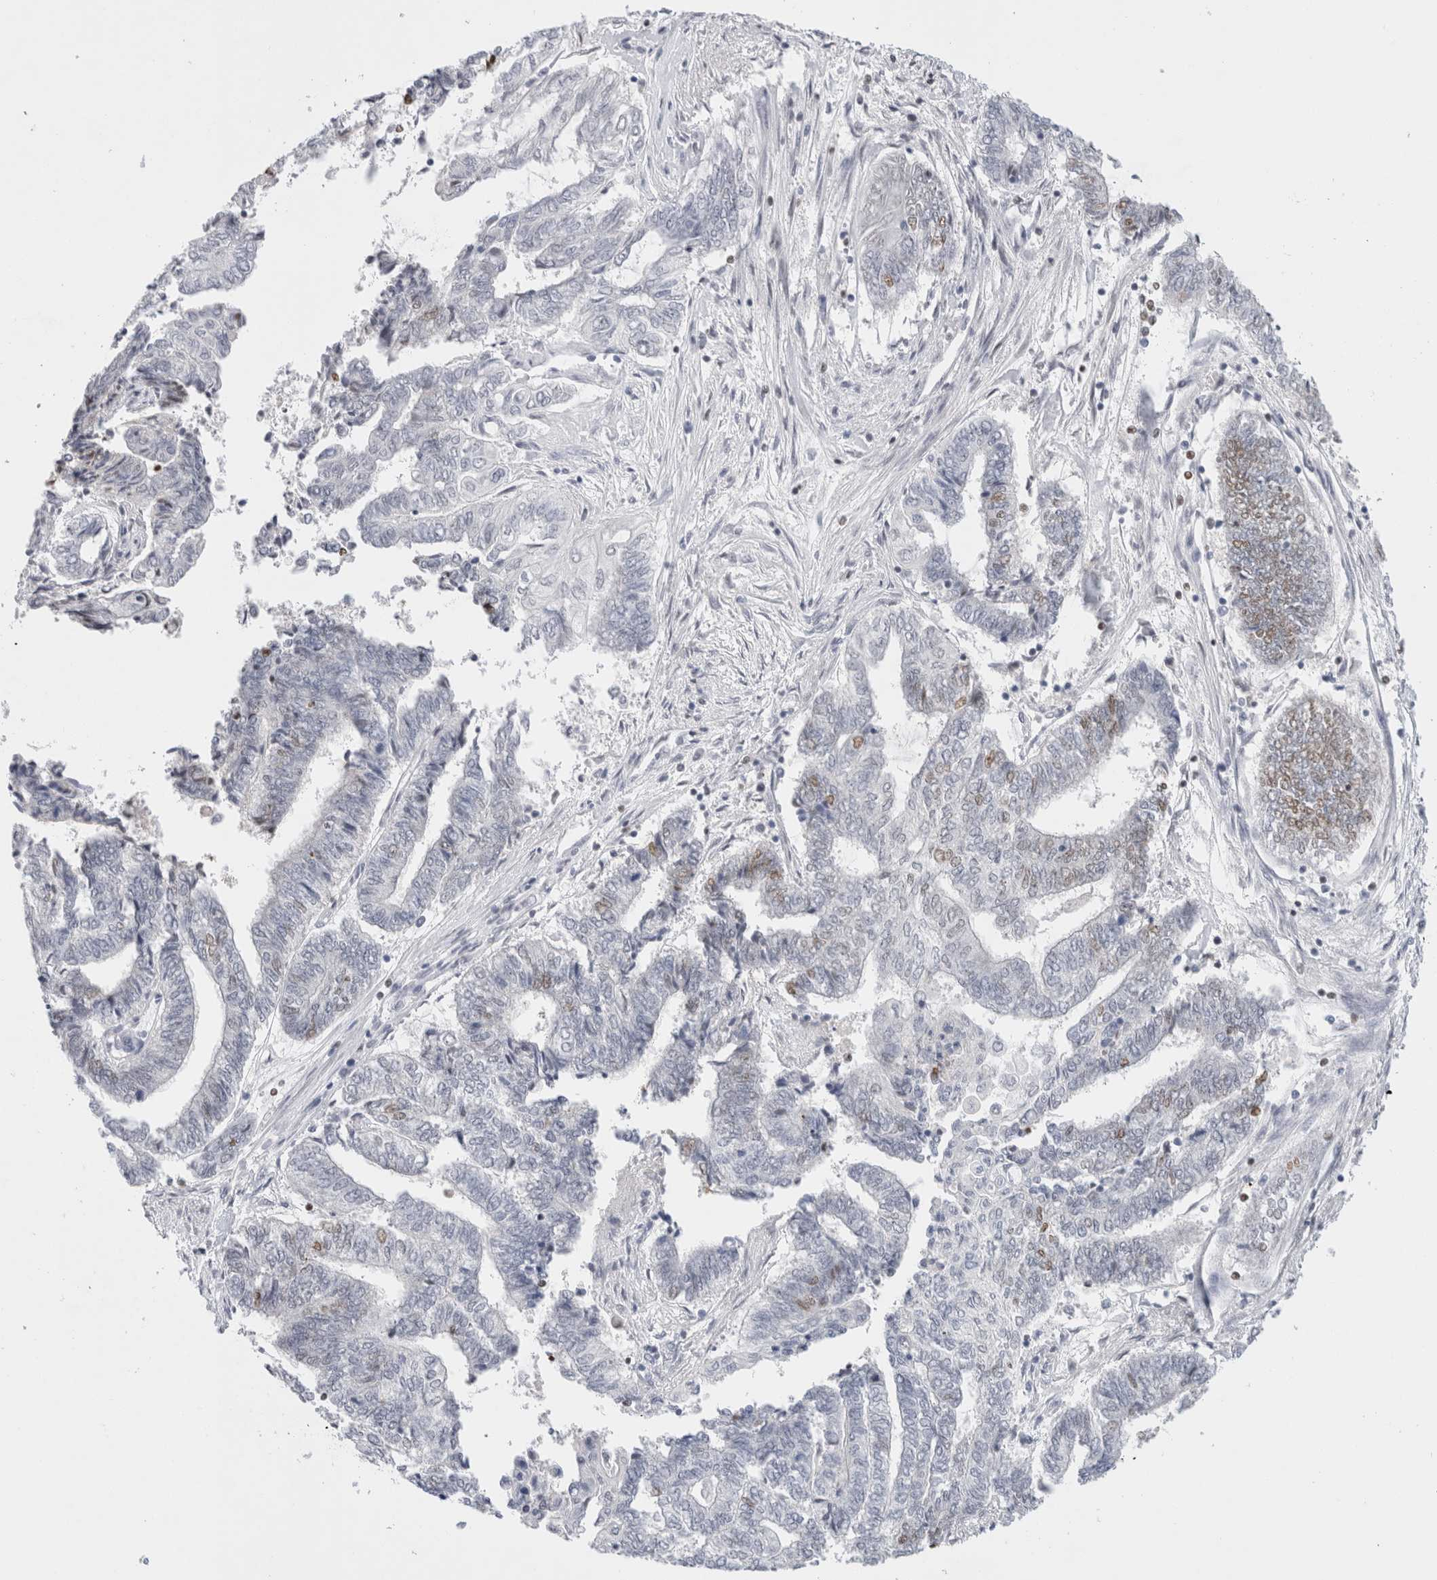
{"staining": {"intensity": "weak", "quantity": "<25%", "location": "nuclear"}, "tissue": "endometrial cancer", "cell_type": "Tumor cells", "image_type": "cancer", "snomed": [{"axis": "morphology", "description": "Adenocarcinoma, NOS"}, {"axis": "topography", "description": "Uterus"}, {"axis": "topography", "description": "Endometrium"}], "caption": "Photomicrograph shows no protein expression in tumor cells of adenocarcinoma (endometrial) tissue.", "gene": "COPS7A", "patient": {"sex": "female", "age": 70}}